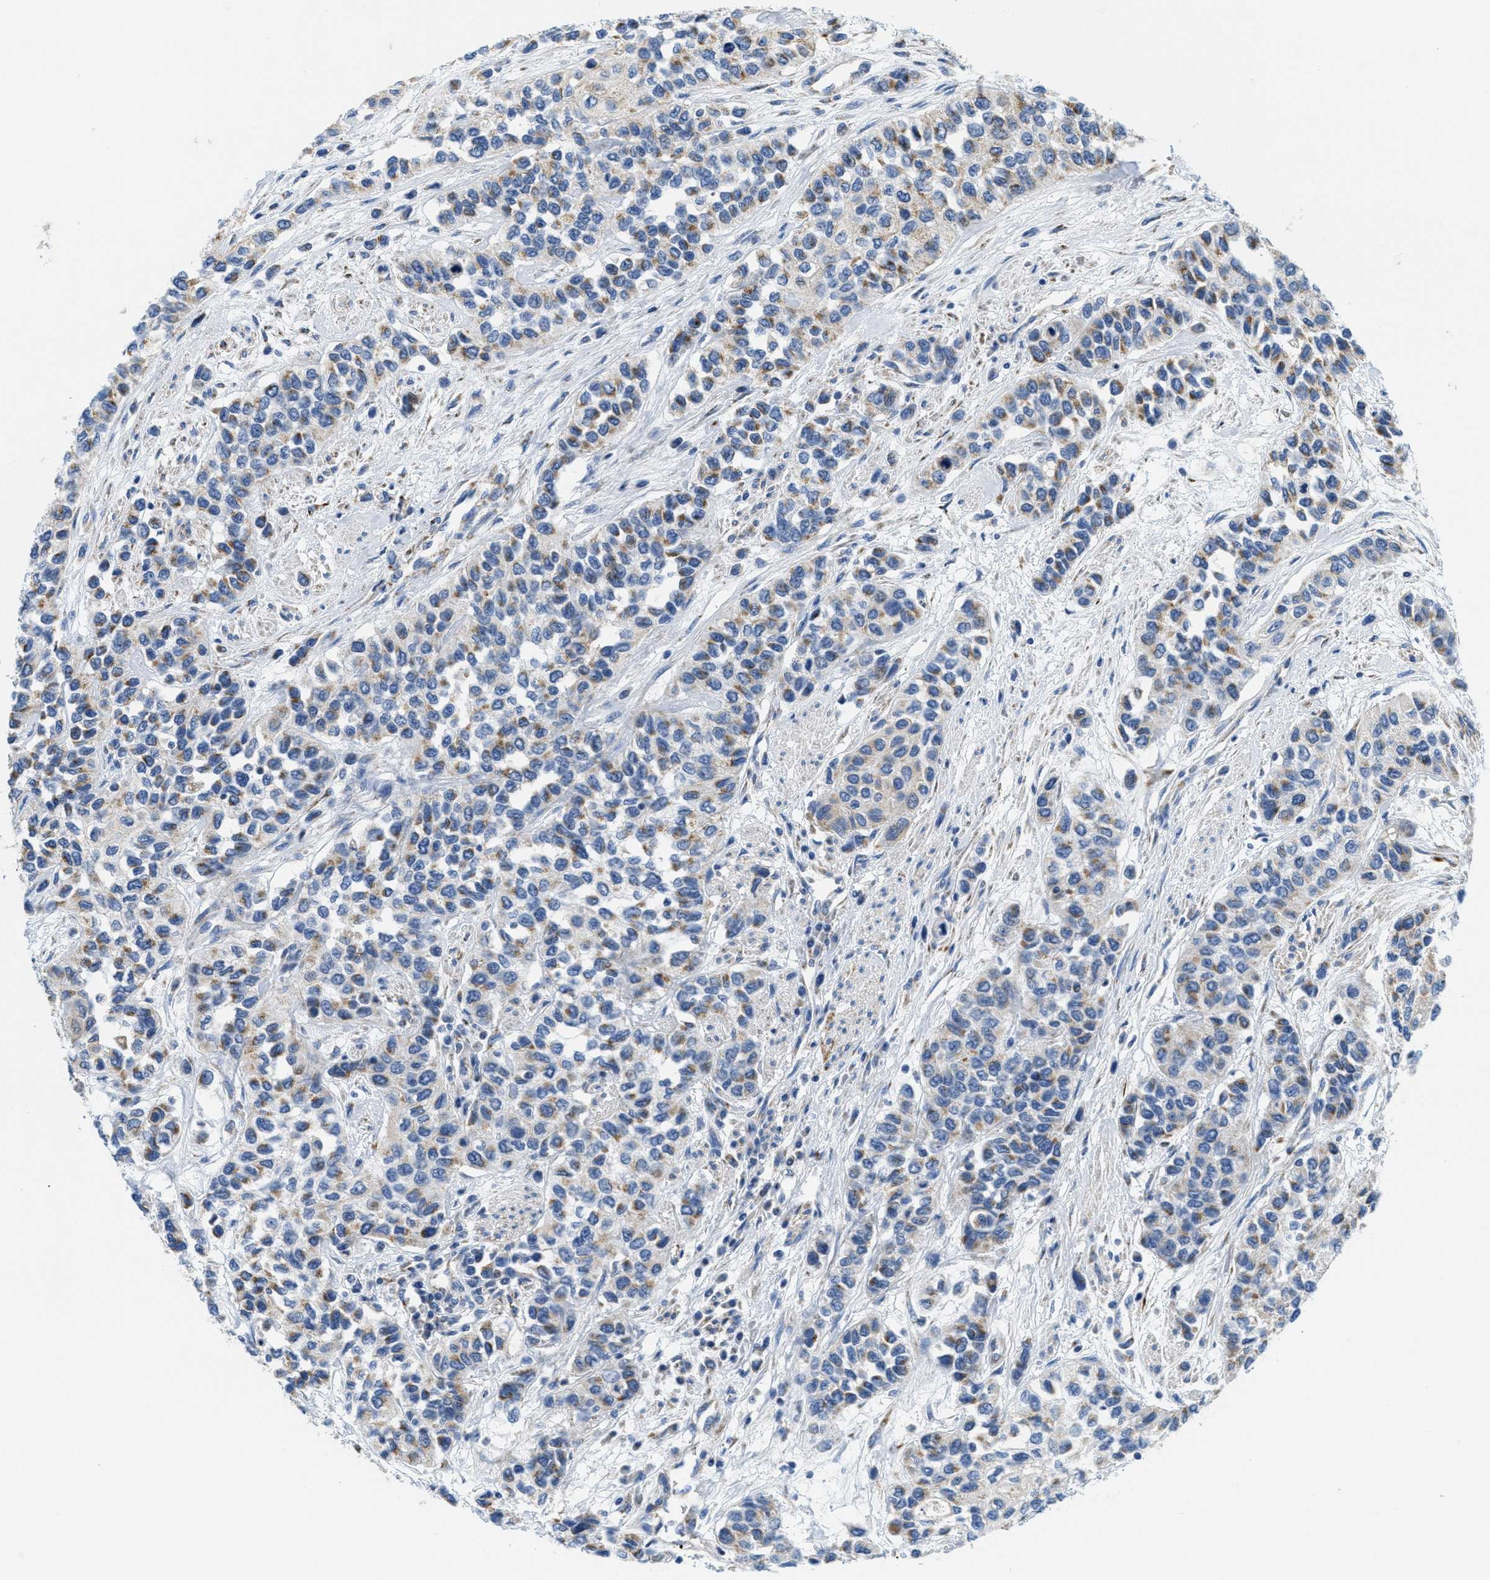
{"staining": {"intensity": "weak", "quantity": "25%-75%", "location": "cytoplasmic/membranous"}, "tissue": "urothelial cancer", "cell_type": "Tumor cells", "image_type": "cancer", "snomed": [{"axis": "morphology", "description": "Urothelial carcinoma, High grade"}, {"axis": "topography", "description": "Urinary bladder"}], "caption": "The immunohistochemical stain highlights weak cytoplasmic/membranous staining in tumor cells of high-grade urothelial carcinoma tissue. The staining is performed using DAB brown chromogen to label protein expression. The nuclei are counter-stained blue using hematoxylin.", "gene": "KCNJ5", "patient": {"sex": "female", "age": 56}}